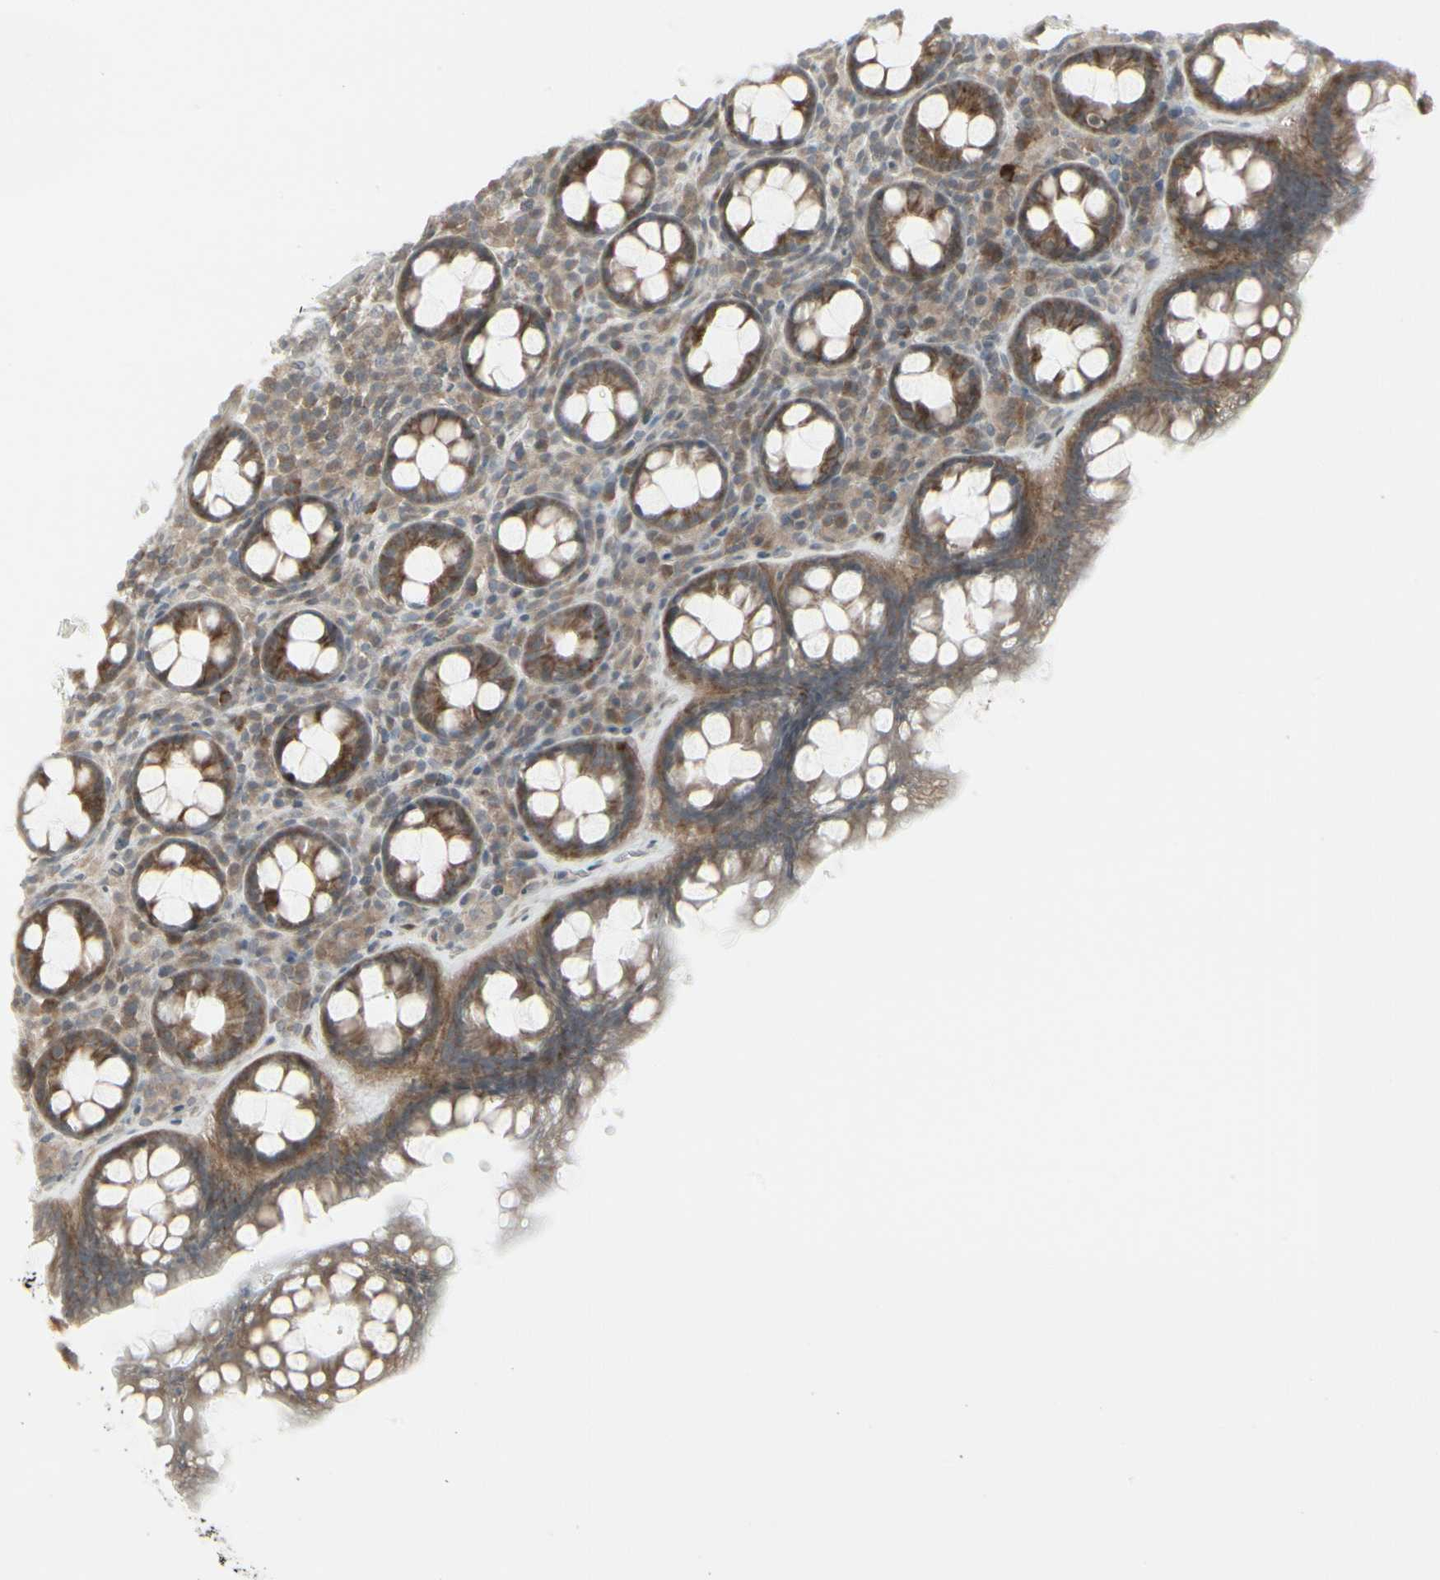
{"staining": {"intensity": "strong", "quantity": ">75%", "location": "cytoplasmic/membranous"}, "tissue": "rectum", "cell_type": "Glandular cells", "image_type": "normal", "snomed": [{"axis": "morphology", "description": "Normal tissue, NOS"}, {"axis": "topography", "description": "Rectum"}], "caption": "A photomicrograph of rectum stained for a protein displays strong cytoplasmic/membranous brown staining in glandular cells.", "gene": "IGFBP6", "patient": {"sex": "male", "age": 92}}